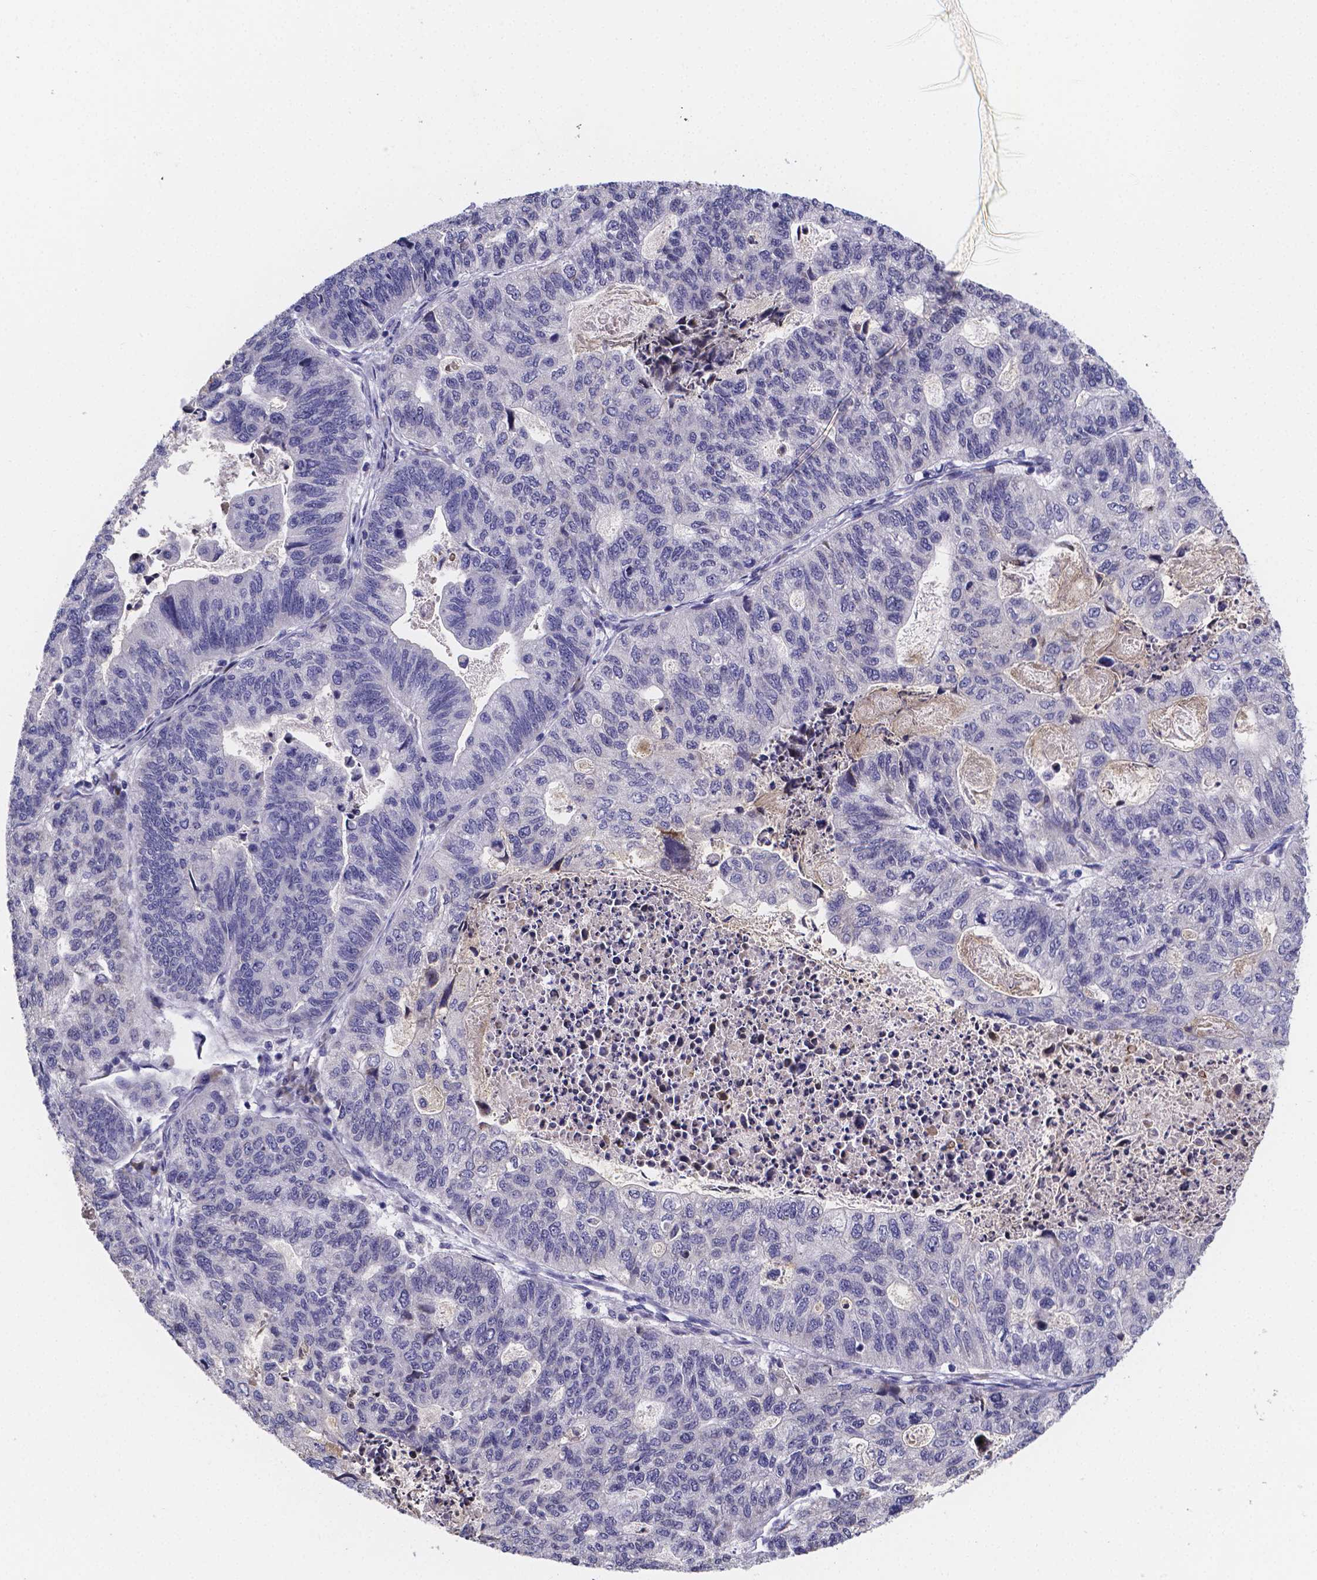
{"staining": {"intensity": "negative", "quantity": "none", "location": "none"}, "tissue": "stomach cancer", "cell_type": "Tumor cells", "image_type": "cancer", "snomed": [{"axis": "morphology", "description": "Adenocarcinoma, NOS"}, {"axis": "topography", "description": "Stomach, upper"}], "caption": "This is an IHC image of human stomach cancer. There is no staining in tumor cells.", "gene": "GABRA3", "patient": {"sex": "female", "age": 67}}